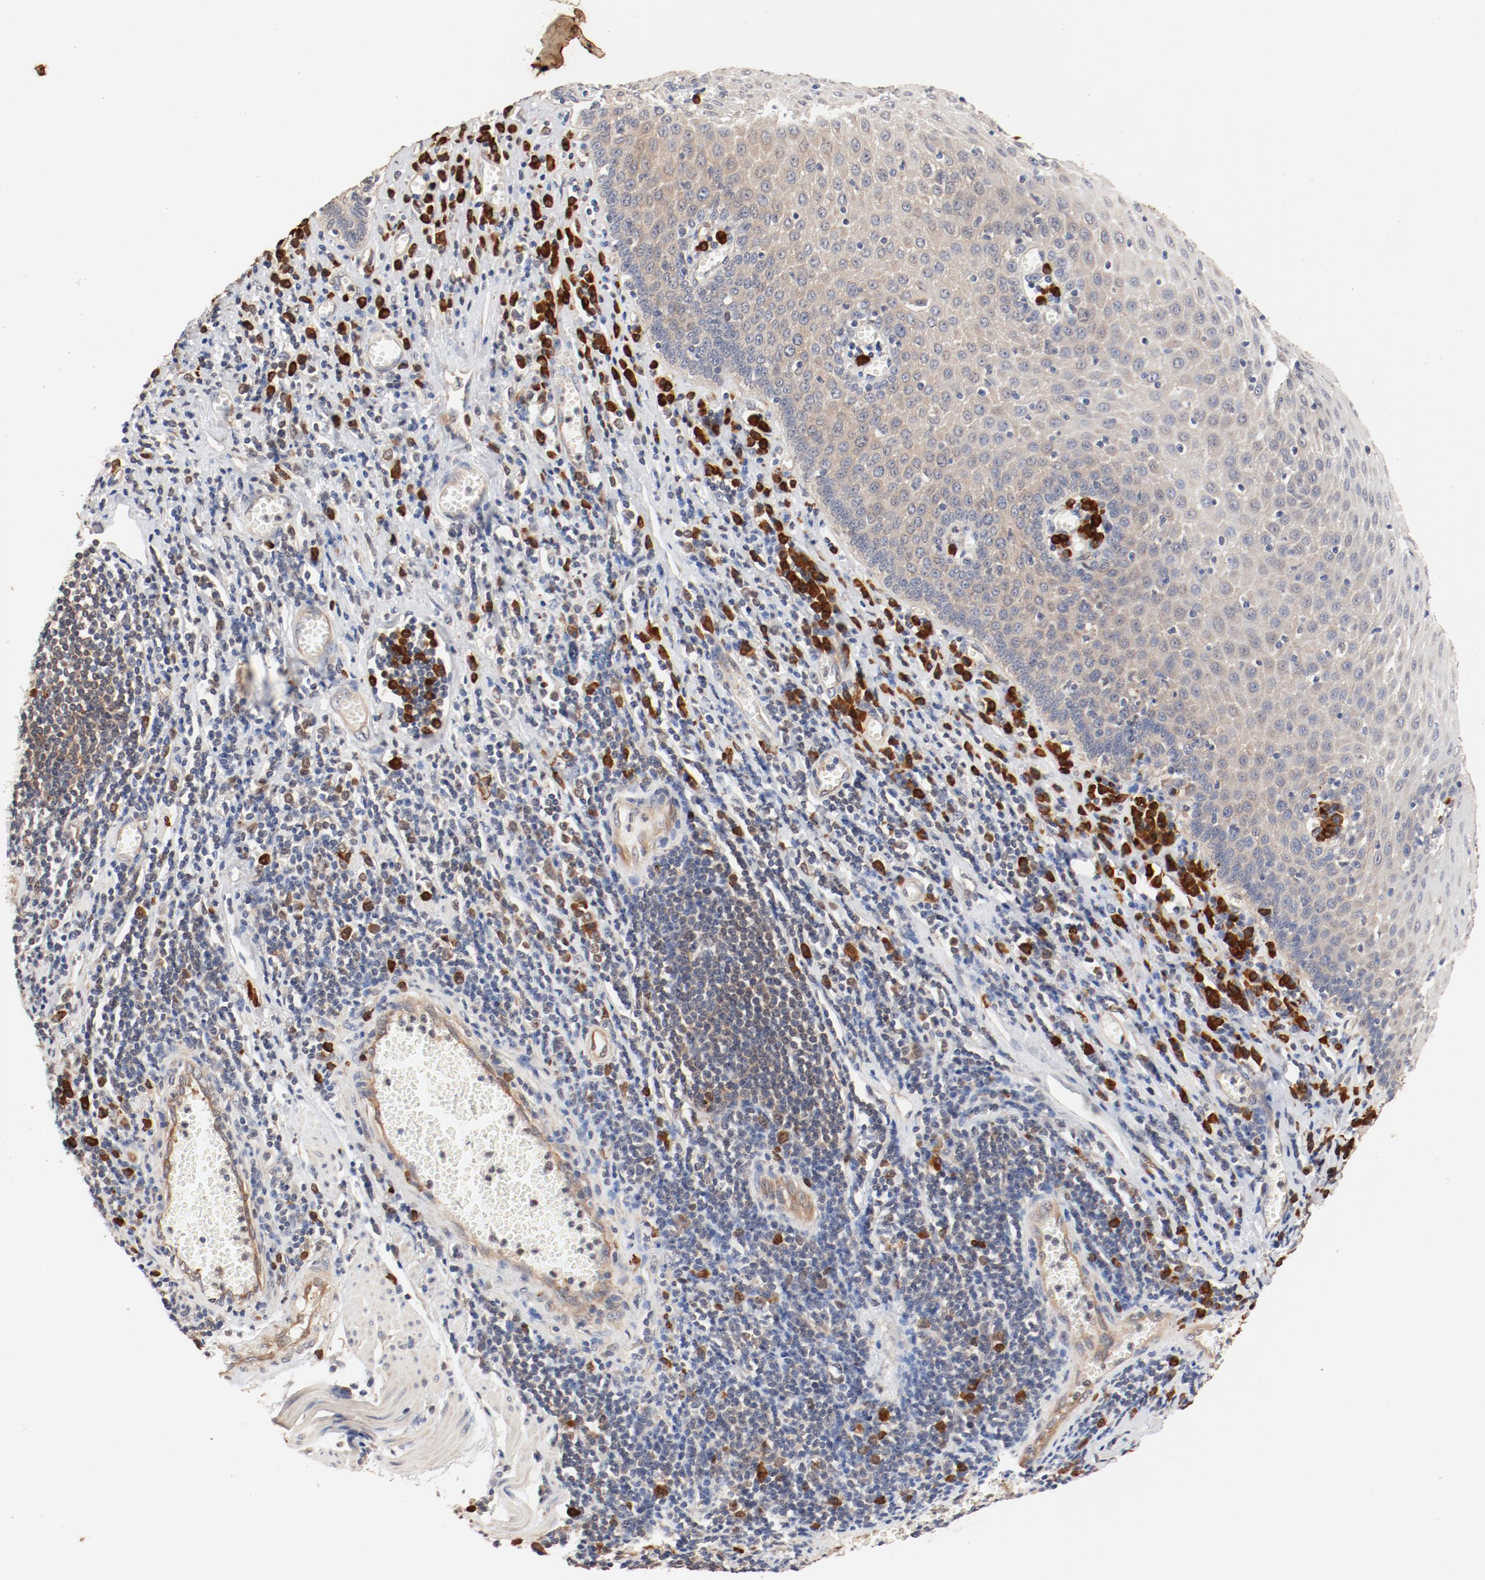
{"staining": {"intensity": "weak", "quantity": "25%-75%", "location": "cytoplasmic/membranous"}, "tissue": "esophagus", "cell_type": "Squamous epithelial cells", "image_type": "normal", "snomed": [{"axis": "morphology", "description": "Normal tissue, NOS"}, {"axis": "morphology", "description": "Squamous cell carcinoma, NOS"}, {"axis": "topography", "description": "Esophagus"}], "caption": "Immunohistochemistry (IHC) micrograph of normal esophagus stained for a protein (brown), which displays low levels of weak cytoplasmic/membranous staining in about 25%-75% of squamous epithelial cells.", "gene": "UBE2J1", "patient": {"sex": "male", "age": 65}}